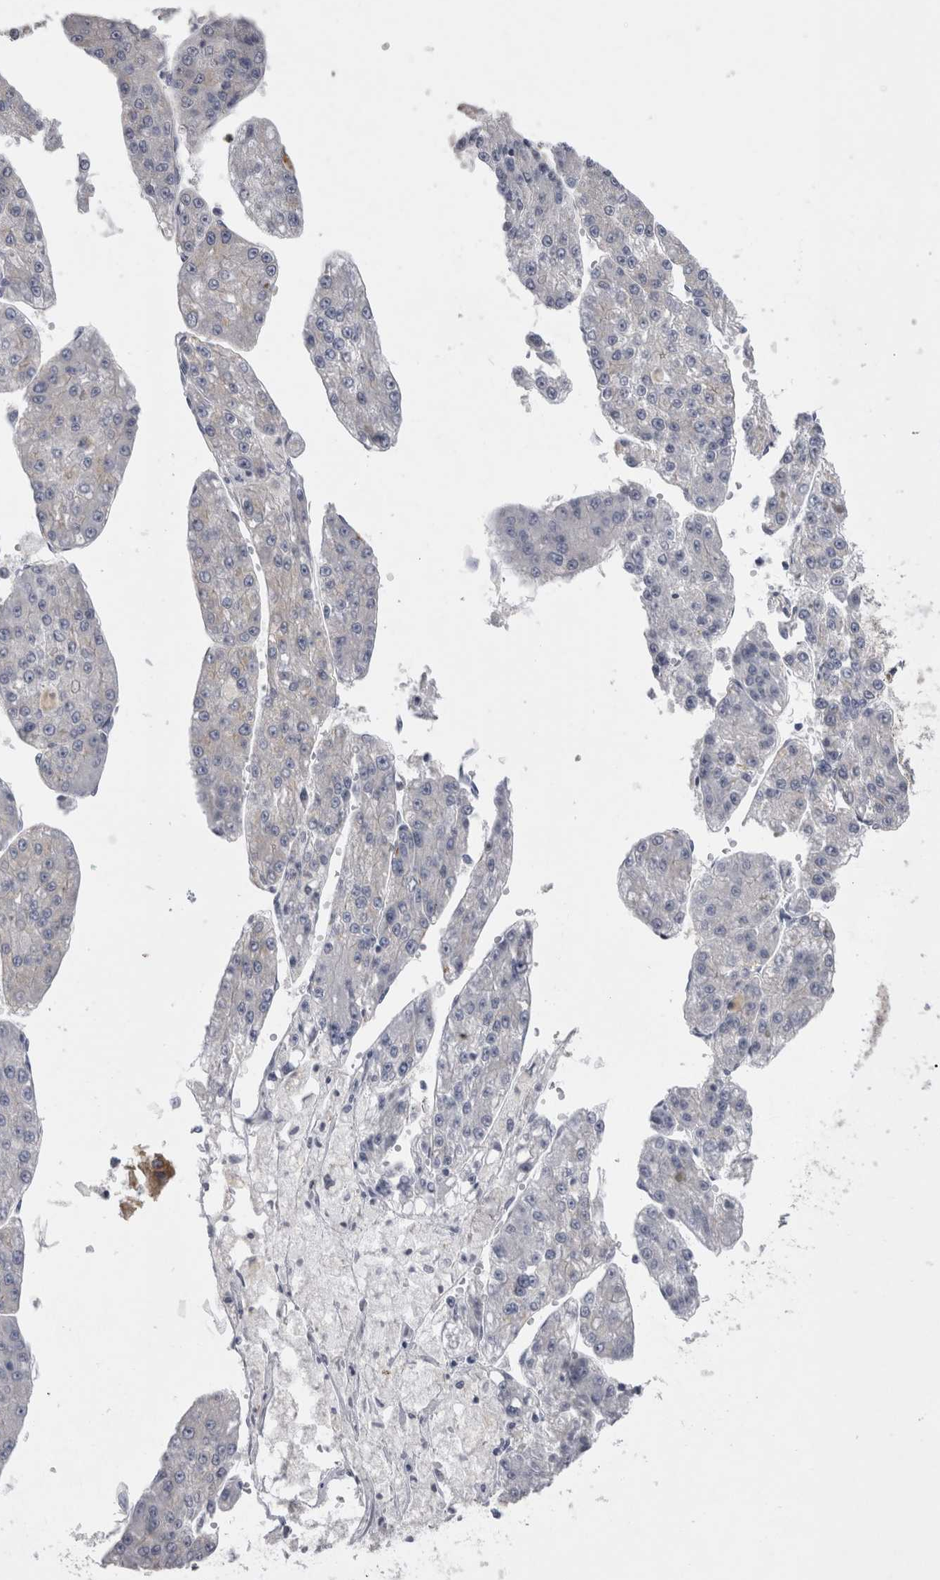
{"staining": {"intensity": "negative", "quantity": "none", "location": "none"}, "tissue": "liver cancer", "cell_type": "Tumor cells", "image_type": "cancer", "snomed": [{"axis": "morphology", "description": "Carcinoma, Hepatocellular, NOS"}, {"axis": "topography", "description": "Liver"}], "caption": "This is an immunohistochemistry image of liver cancer. There is no expression in tumor cells.", "gene": "ATXN3", "patient": {"sex": "female", "age": 73}}